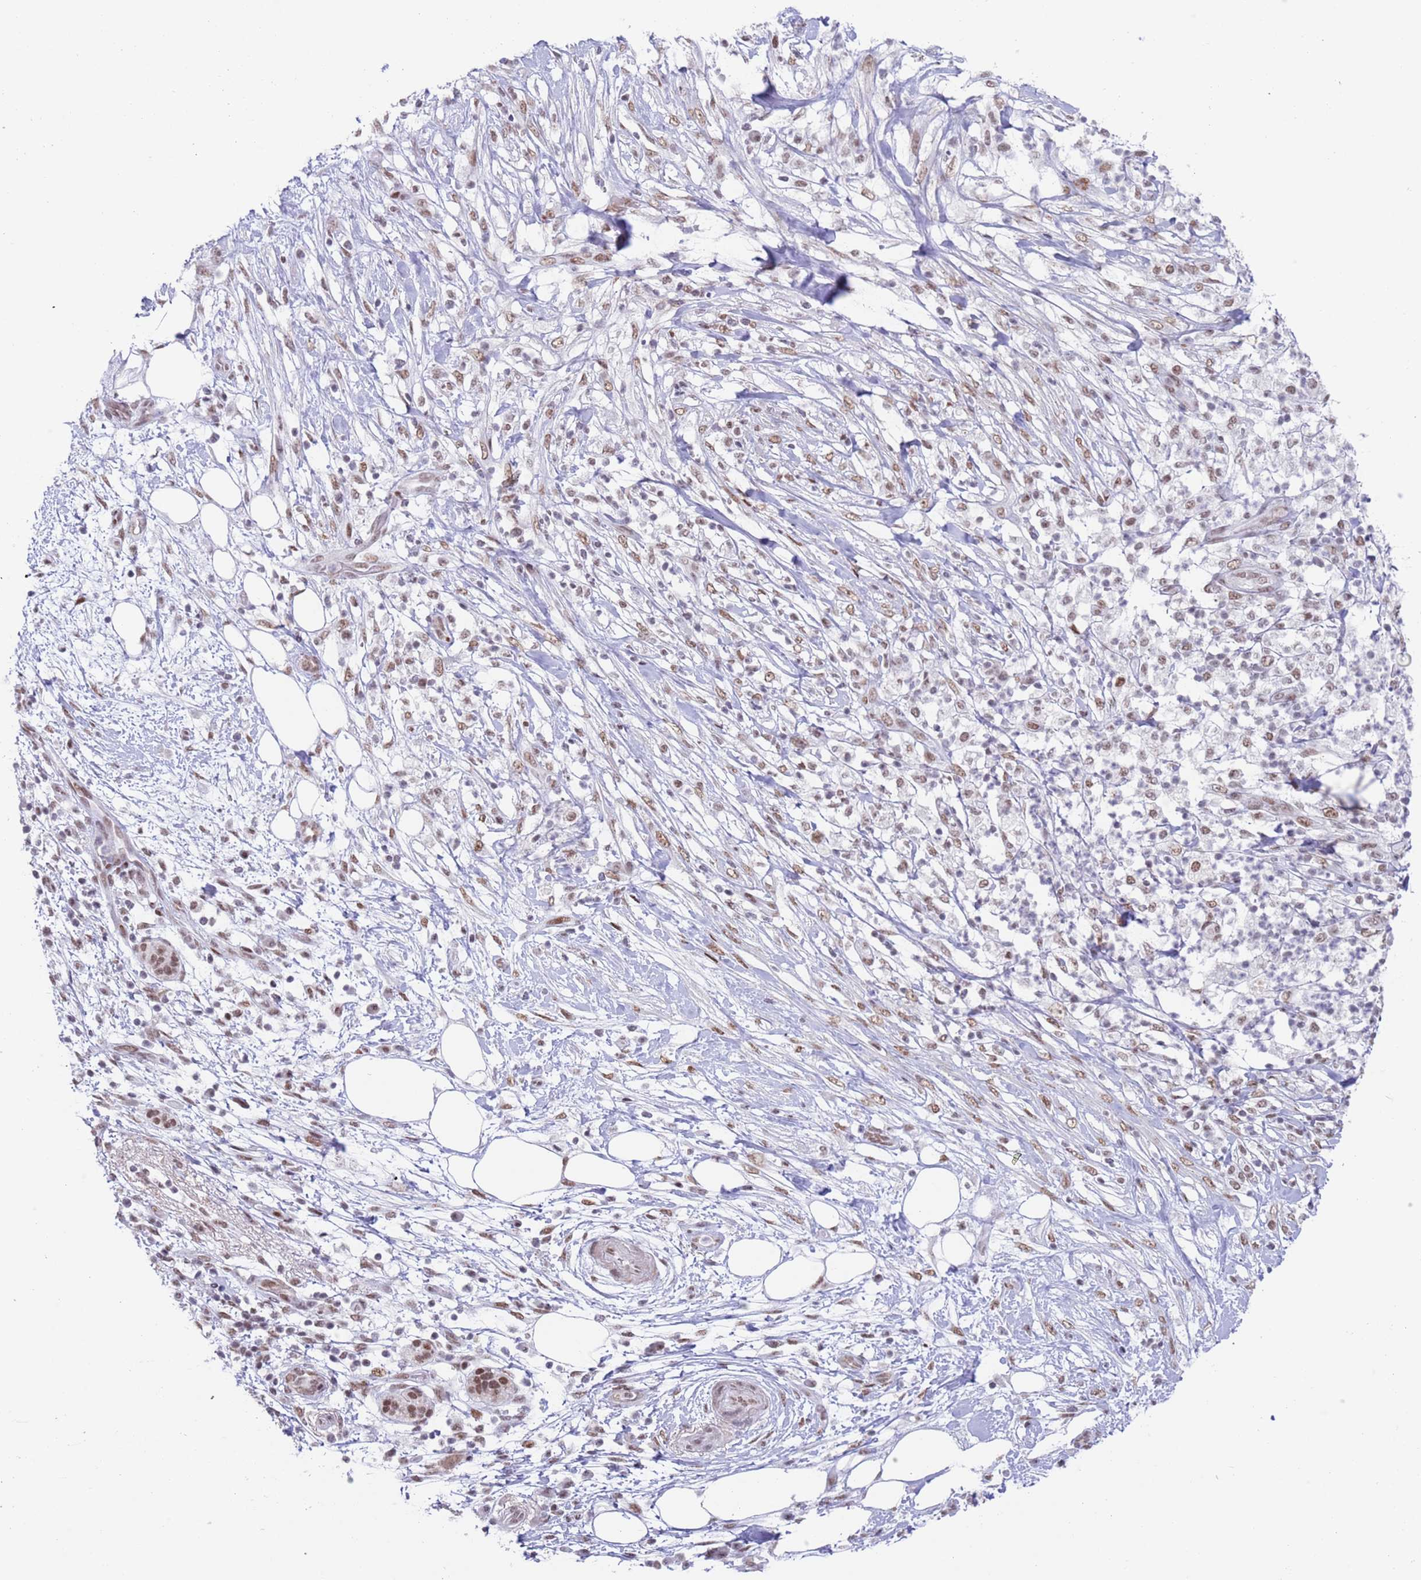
{"staining": {"intensity": "moderate", "quantity": ">75%", "location": "nuclear"}, "tissue": "pancreatic cancer", "cell_type": "Tumor cells", "image_type": "cancer", "snomed": [{"axis": "morphology", "description": "Adenocarcinoma, NOS"}, {"axis": "topography", "description": "Pancreas"}], "caption": "Tumor cells exhibit medium levels of moderate nuclear positivity in about >75% of cells in human adenocarcinoma (pancreatic).", "gene": "ZNF382", "patient": {"sex": "female", "age": 72}}